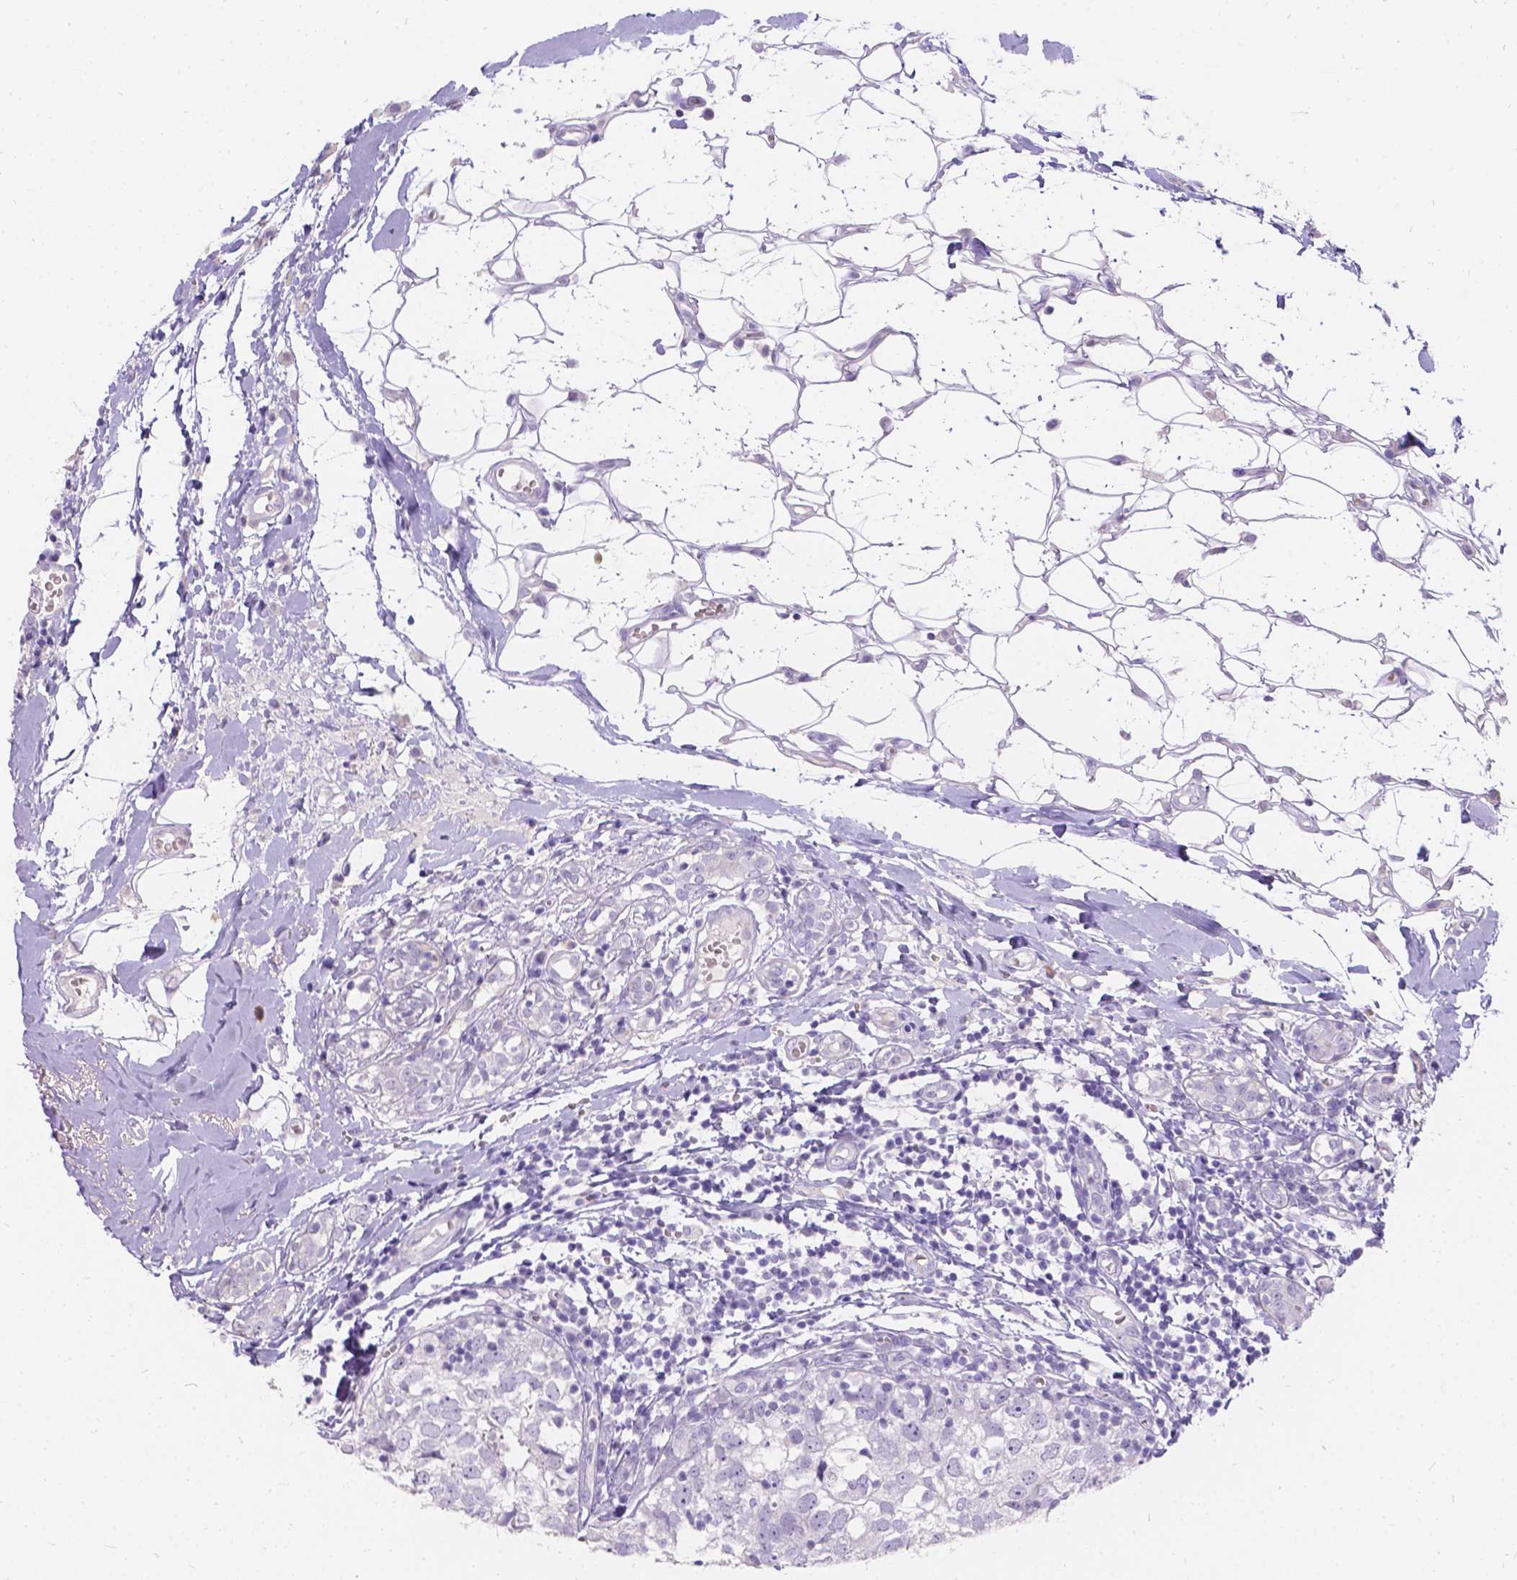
{"staining": {"intensity": "negative", "quantity": "none", "location": "none"}, "tissue": "breast cancer", "cell_type": "Tumor cells", "image_type": "cancer", "snomed": [{"axis": "morphology", "description": "Duct carcinoma"}, {"axis": "topography", "description": "Breast"}], "caption": "This is a micrograph of IHC staining of breast intraductal carcinoma, which shows no expression in tumor cells. (Brightfield microscopy of DAB (3,3'-diaminobenzidine) immunohistochemistry at high magnification).", "gene": "GNRHR", "patient": {"sex": "female", "age": 30}}